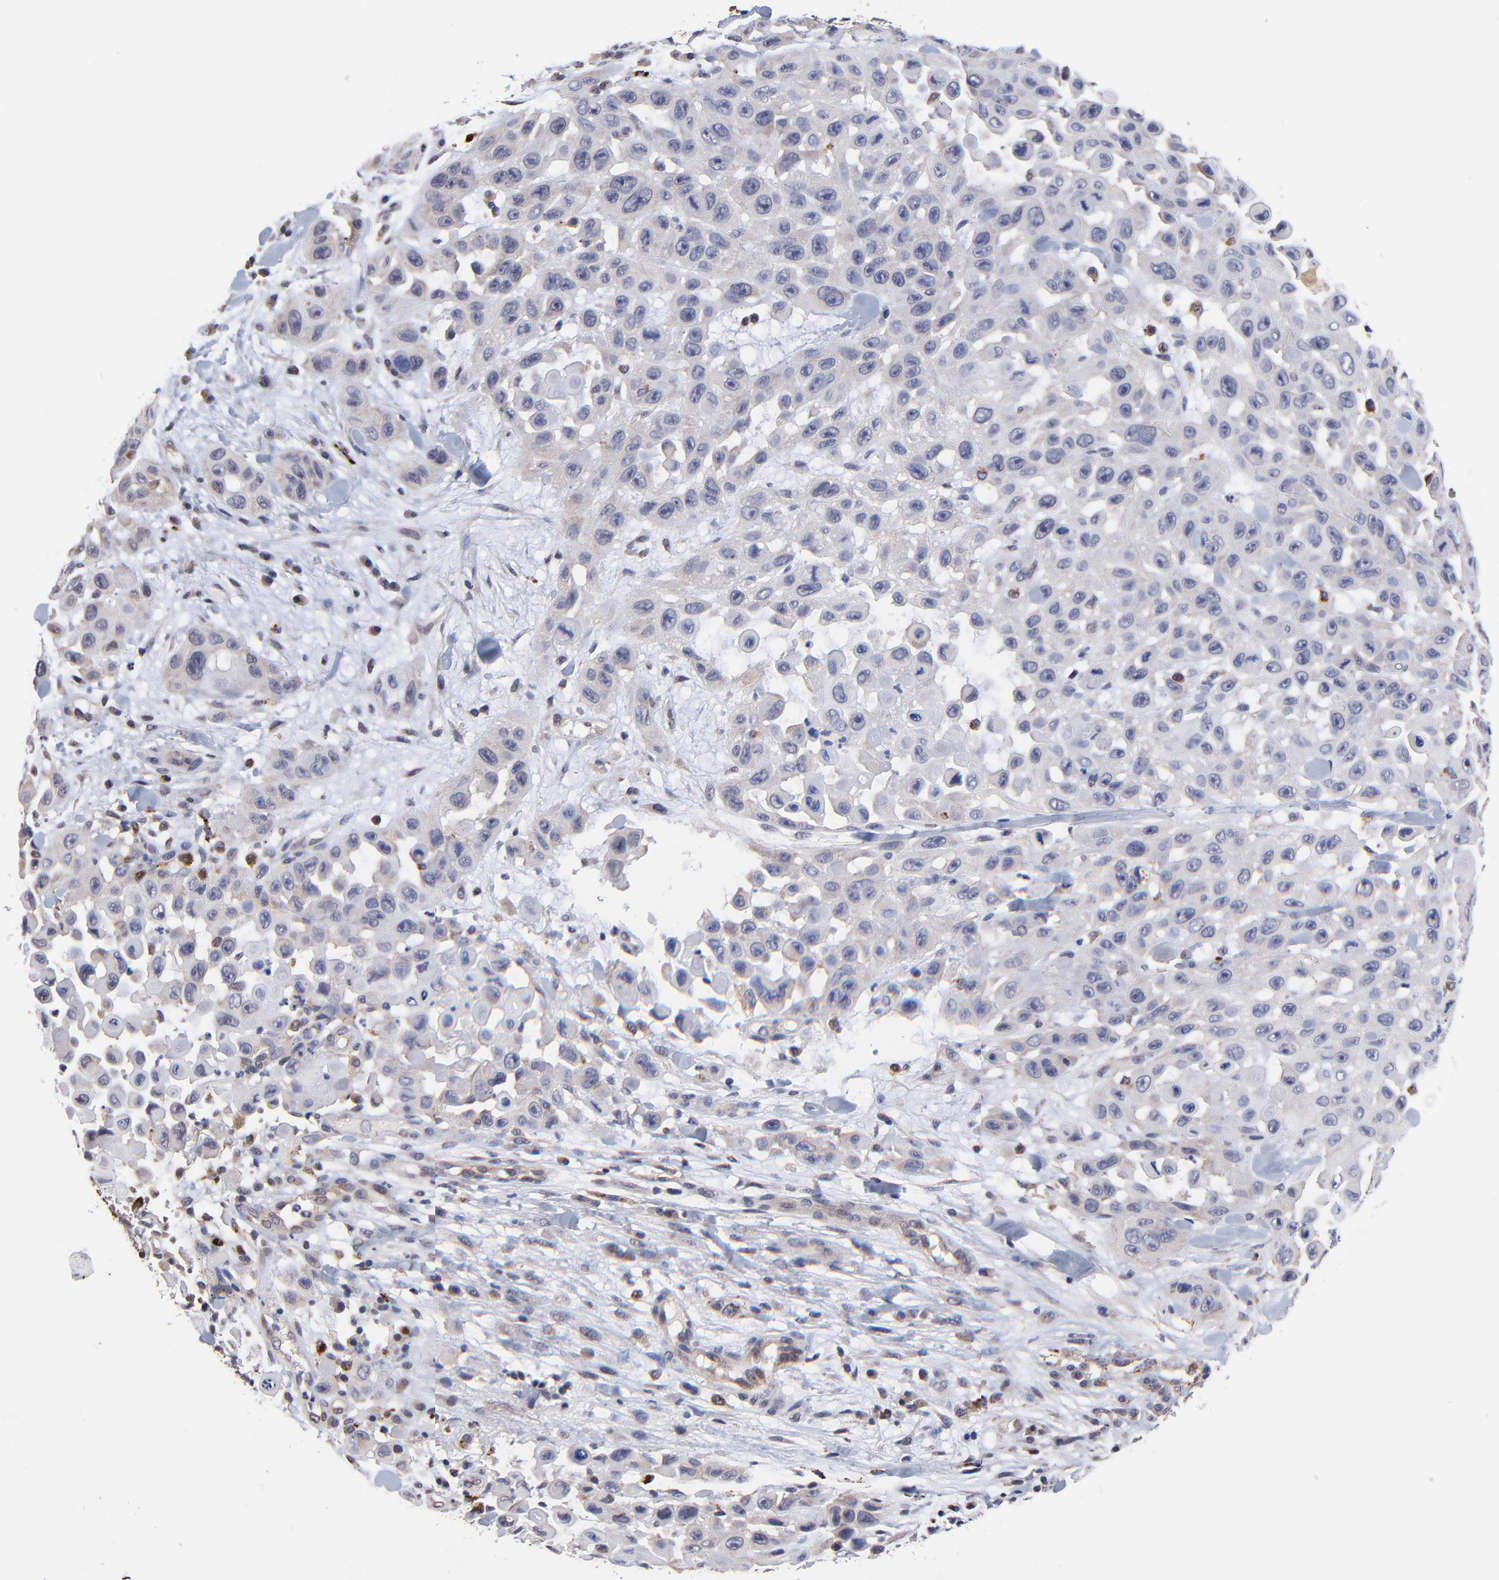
{"staining": {"intensity": "negative", "quantity": "none", "location": "none"}, "tissue": "skin cancer", "cell_type": "Tumor cells", "image_type": "cancer", "snomed": [{"axis": "morphology", "description": "Squamous cell carcinoma, NOS"}, {"axis": "topography", "description": "Skin"}], "caption": "There is no significant staining in tumor cells of skin squamous cell carcinoma. Nuclei are stained in blue.", "gene": "PDE4B", "patient": {"sex": "male", "age": 81}}